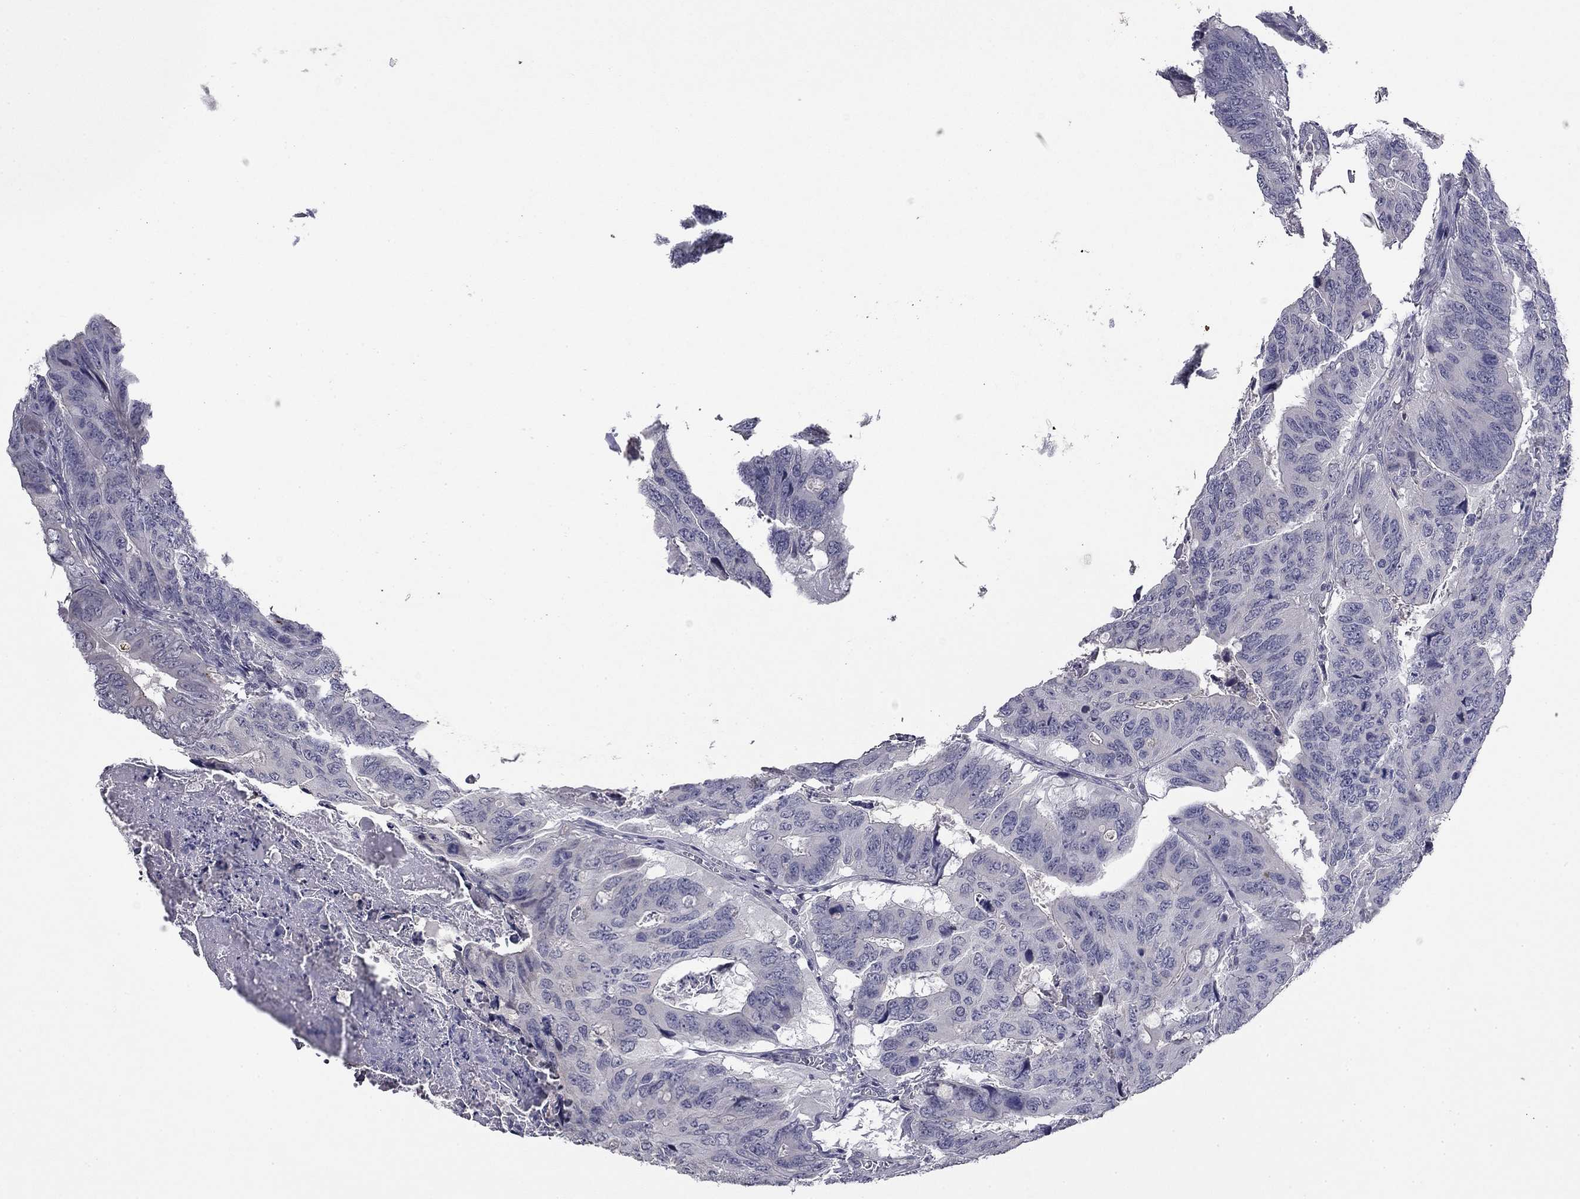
{"staining": {"intensity": "negative", "quantity": "none", "location": "none"}, "tissue": "colorectal cancer", "cell_type": "Tumor cells", "image_type": "cancer", "snomed": [{"axis": "morphology", "description": "Adenocarcinoma, NOS"}, {"axis": "topography", "description": "Colon"}], "caption": "Tumor cells show no significant expression in colorectal cancer. The staining was performed using DAB (3,3'-diaminobenzidine) to visualize the protein expression in brown, while the nuclei were stained in blue with hematoxylin (Magnification: 20x).", "gene": "COL2A1", "patient": {"sex": "male", "age": 79}}